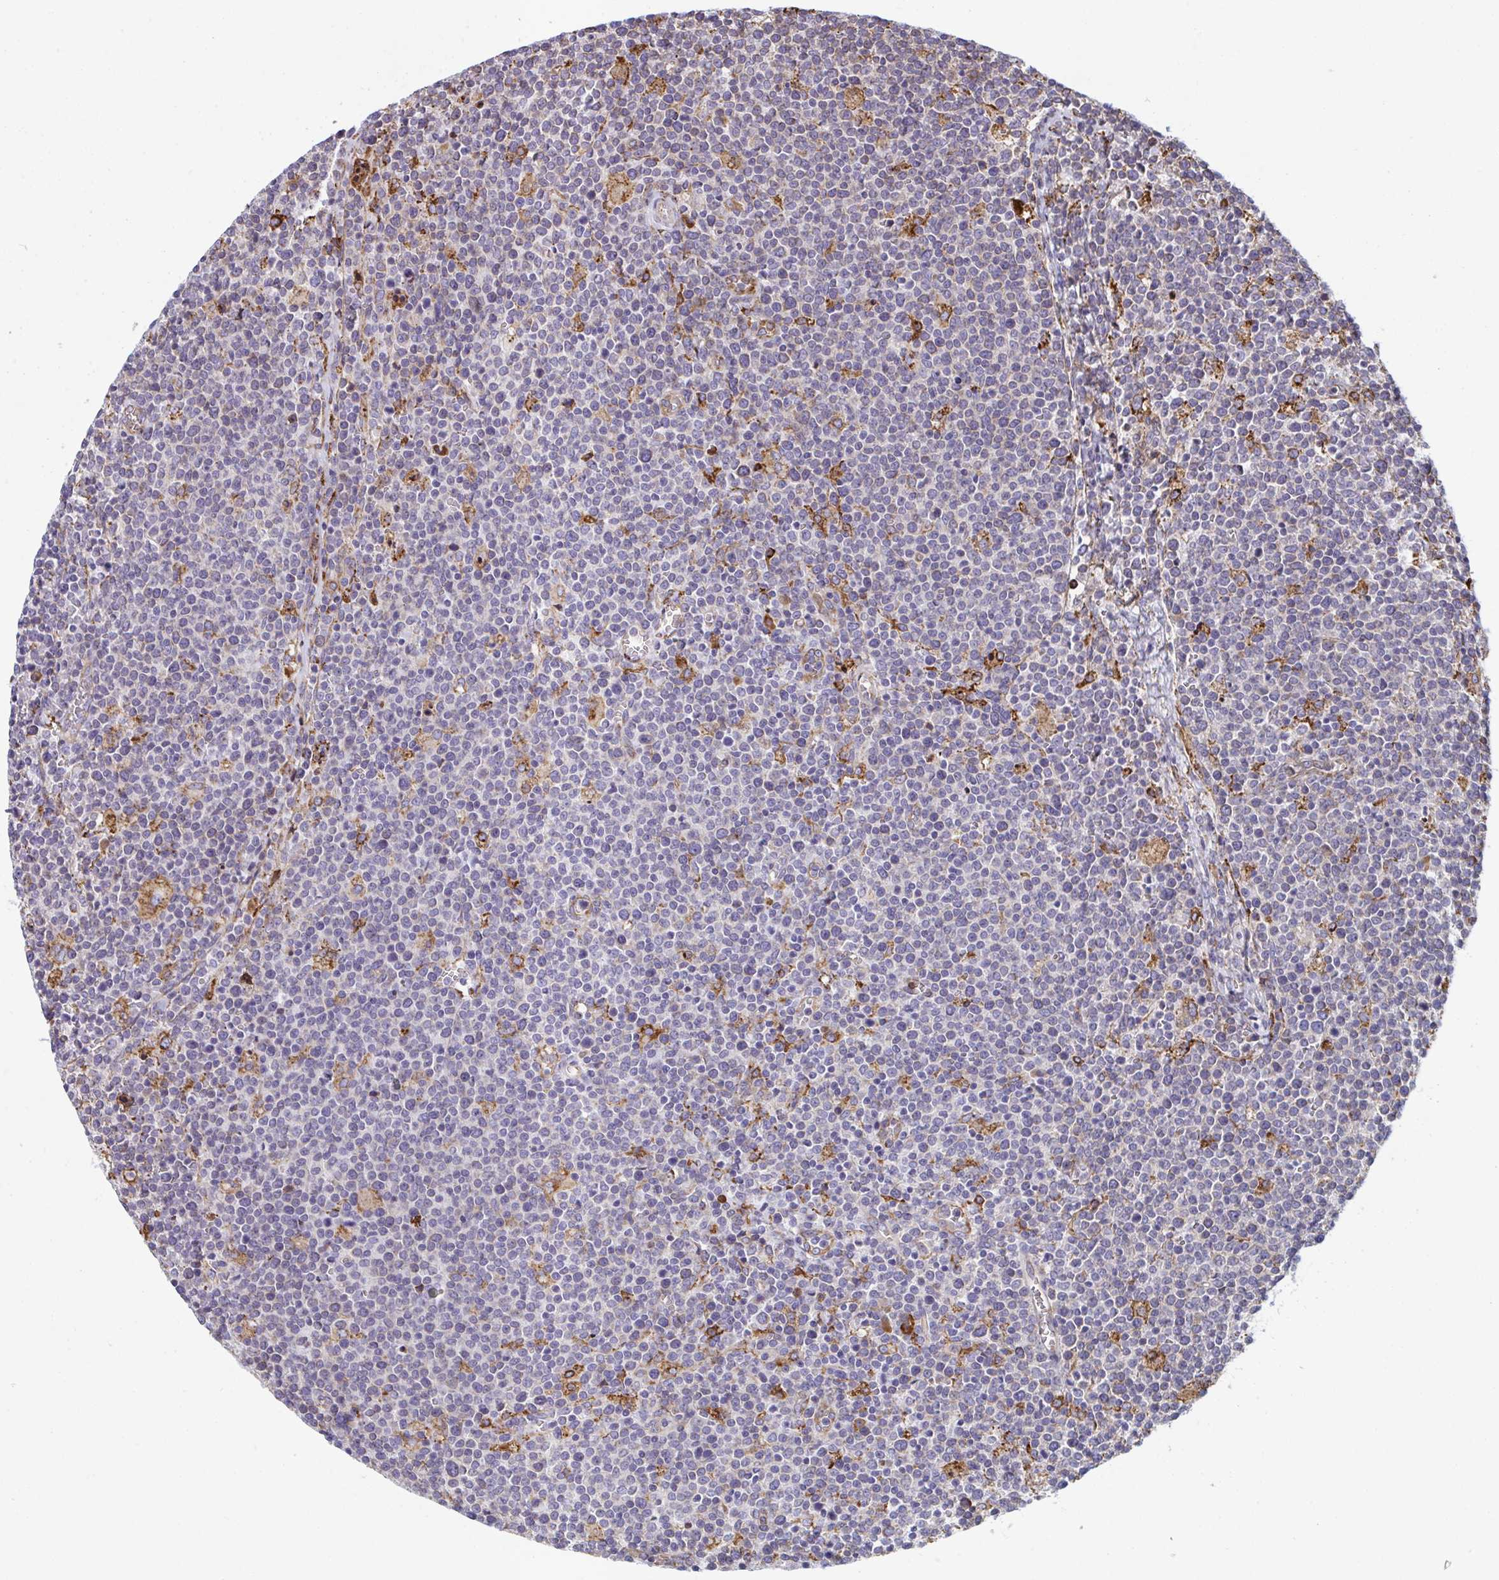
{"staining": {"intensity": "negative", "quantity": "none", "location": "none"}, "tissue": "lymphoma", "cell_type": "Tumor cells", "image_type": "cancer", "snomed": [{"axis": "morphology", "description": "Malignant lymphoma, non-Hodgkin's type, High grade"}, {"axis": "topography", "description": "Lymph node"}], "caption": "Tumor cells are negative for protein expression in human lymphoma.", "gene": "PEAK3", "patient": {"sex": "male", "age": 61}}